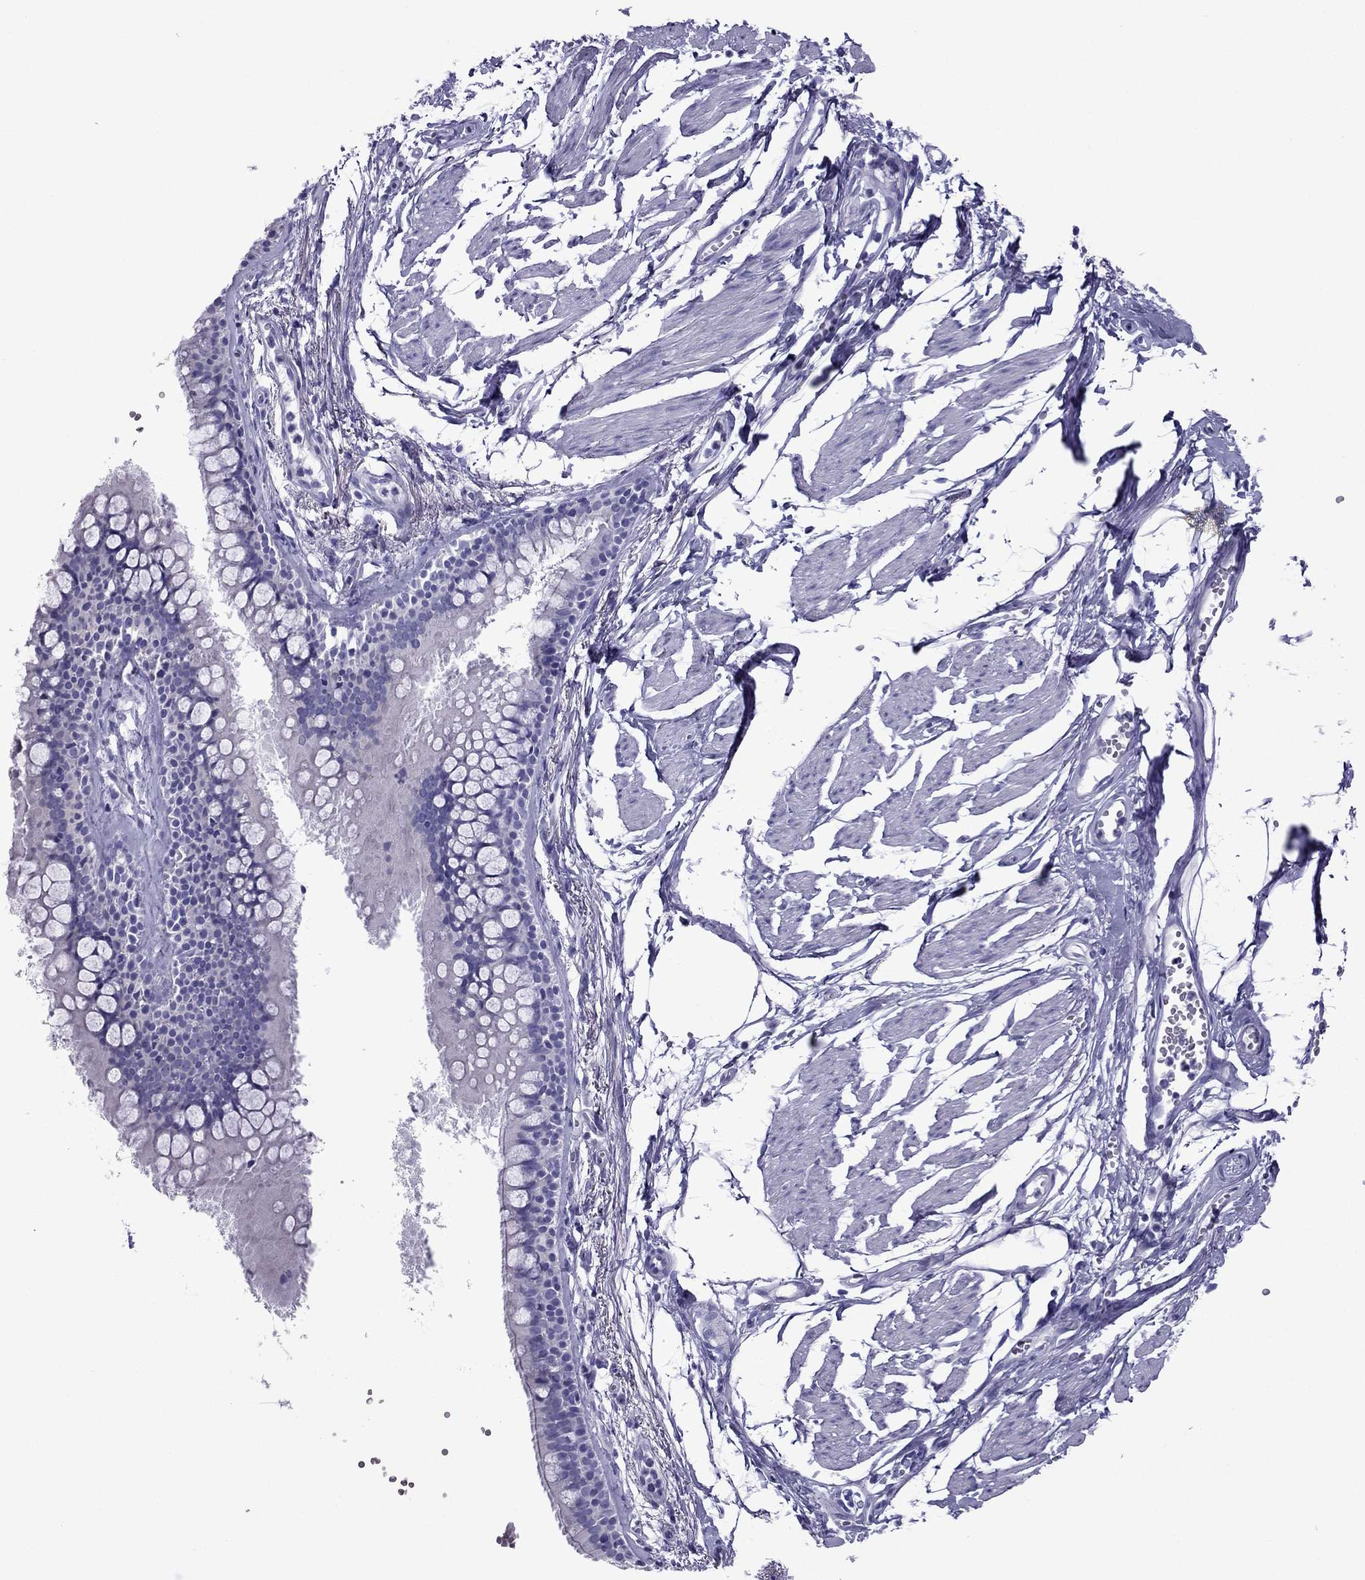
{"staining": {"intensity": "negative", "quantity": "none", "location": "none"}, "tissue": "soft tissue", "cell_type": "Fibroblasts", "image_type": "normal", "snomed": [{"axis": "morphology", "description": "Normal tissue, NOS"}, {"axis": "morphology", "description": "Squamous cell carcinoma, NOS"}, {"axis": "topography", "description": "Cartilage tissue"}, {"axis": "topography", "description": "Lung"}], "caption": "DAB immunohistochemical staining of unremarkable soft tissue exhibits no significant staining in fibroblasts.", "gene": "MYL11", "patient": {"sex": "male", "age": 66}}